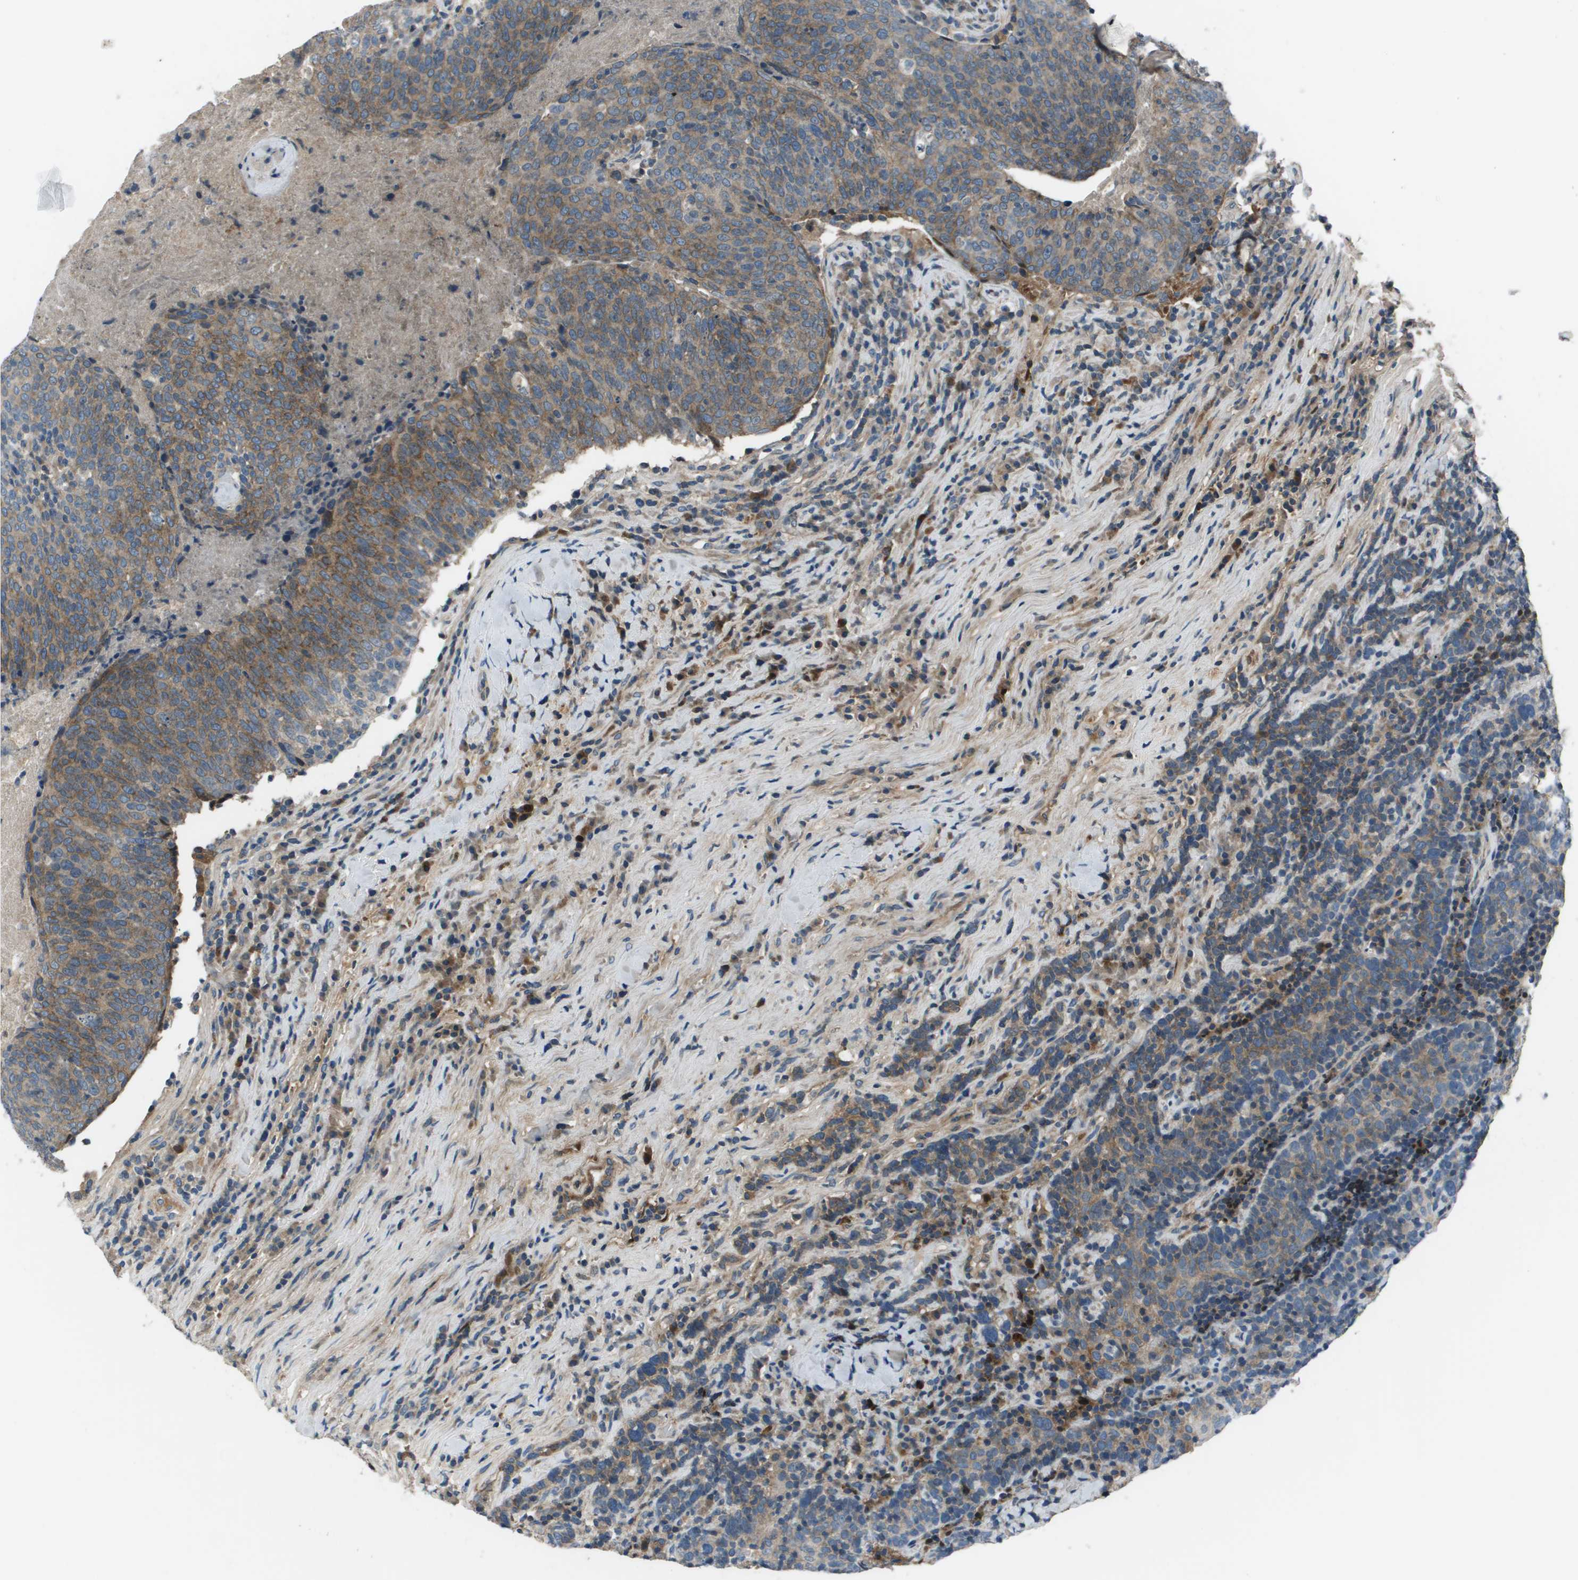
{"staining": {"intensity": "moderate", "quantity": "25%-75%", "location": "cytoplasmic/membranous"}, "tissue": "head and neck cancer", "cell_type": "Tumor cells", "image_type": "cancer", "snomed": [{"axis": "morphology", "description": "Squamous cell carcinoma, NOS"}, {"axis": "morphology", "description": "Squamous cell carcinoma, metastatic, NOS"}, {"axis": "topography", "description": "Lymph node"}, {"axis": "topography", "description": "Head-Neck"}], "caption": "A brown stain highlights moderate cytoplasmic/membranous staining of a protein in human head and neck cancer (metastatic squamous cell carcinoma) tumor cells.", "gene": "PCOLCE", "patient": {"sex": "male", "age": 62}}